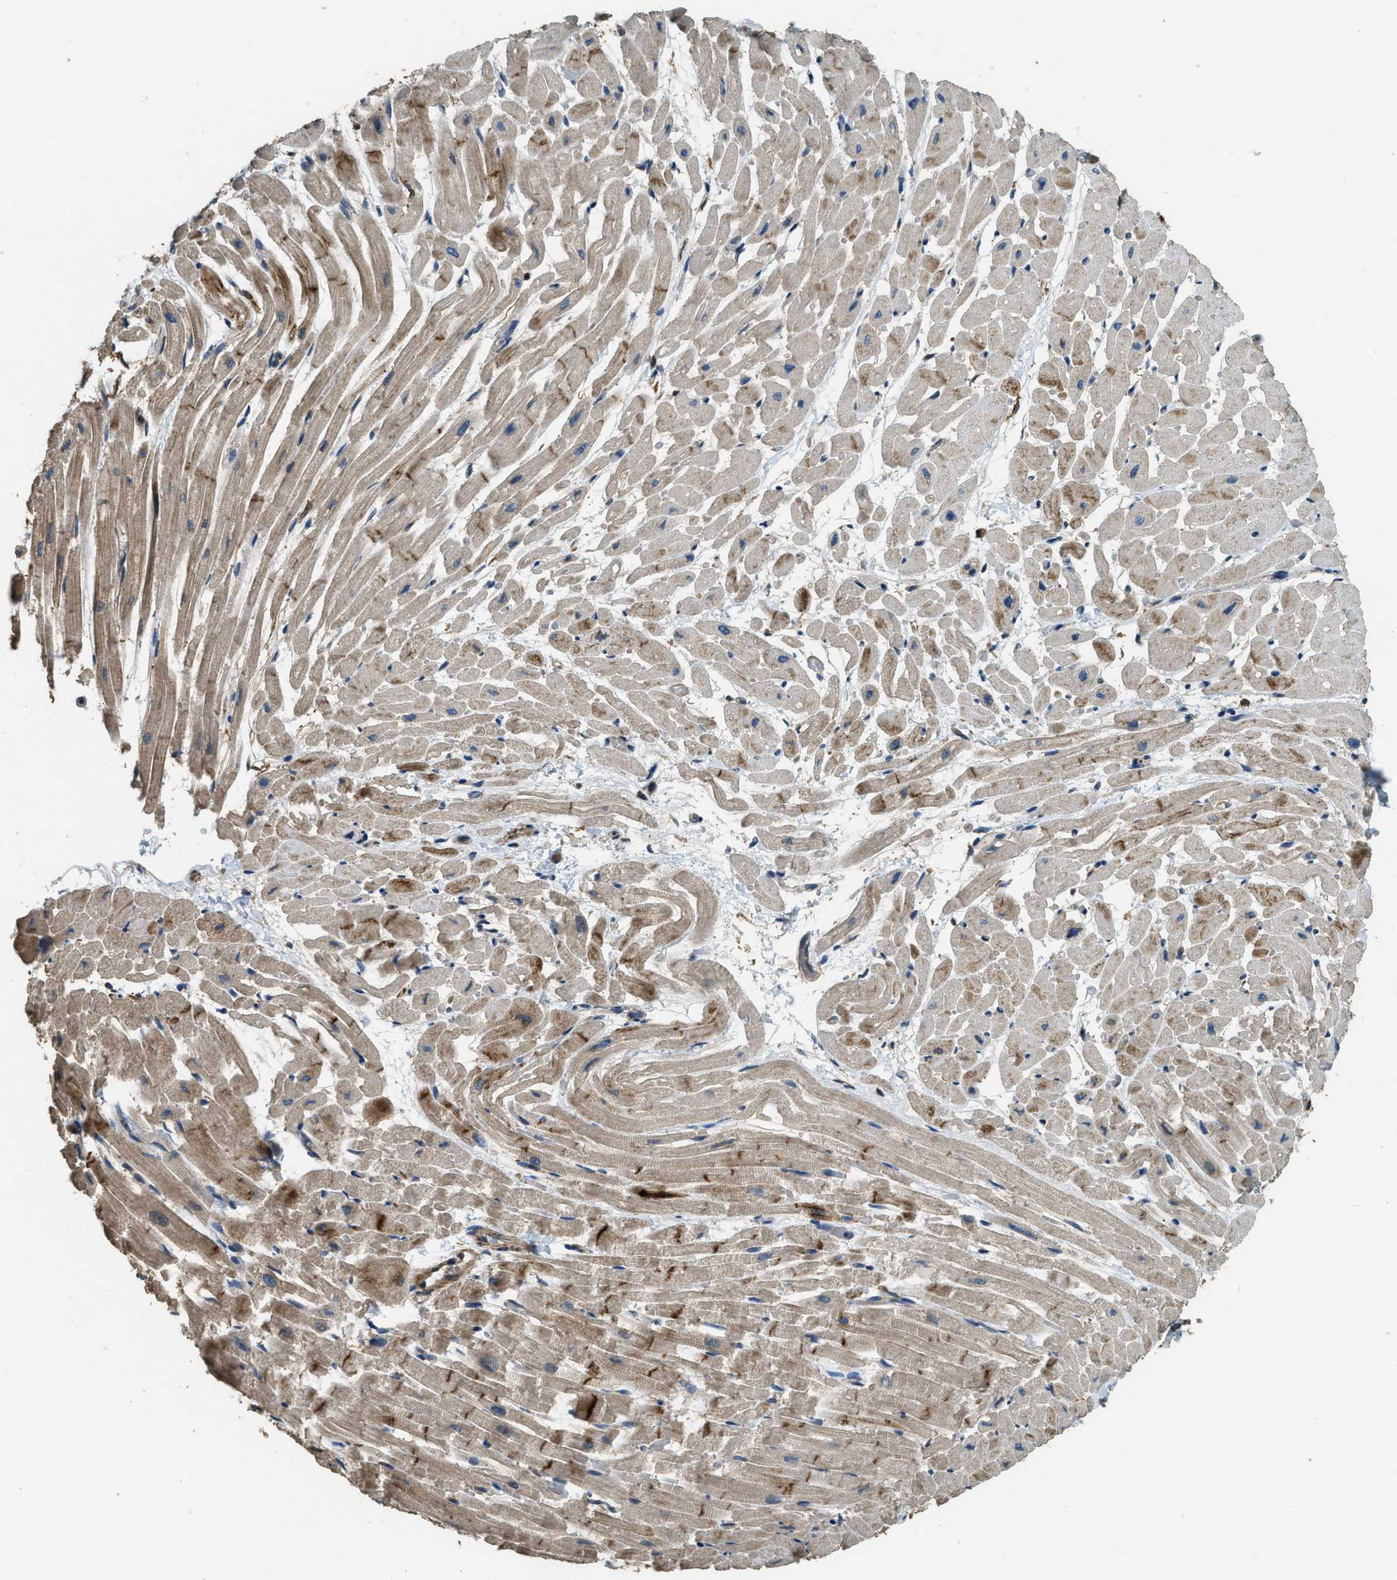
{"staining": {"intensity": "strong", "quantity": "25%-75%", "location": "cytoplasmic/membranous"}, "tissue": "heart muscle", "cell_type": "Cardiomyocytes", "image_type": "normal", "snomed": [{"axis": "morphology", "description": "Normal tissue, NOS"}, {"axis": "topography", "description": "Heart"}], "caption": "Heart muscle stained with a brown dye reveals strong cytoplasmic/membranous positive positivity in approximately 25%-75% of cardiomyocytes.", "gene": "ERGIC1", "patient": {"sex": "male", "age": 45}}